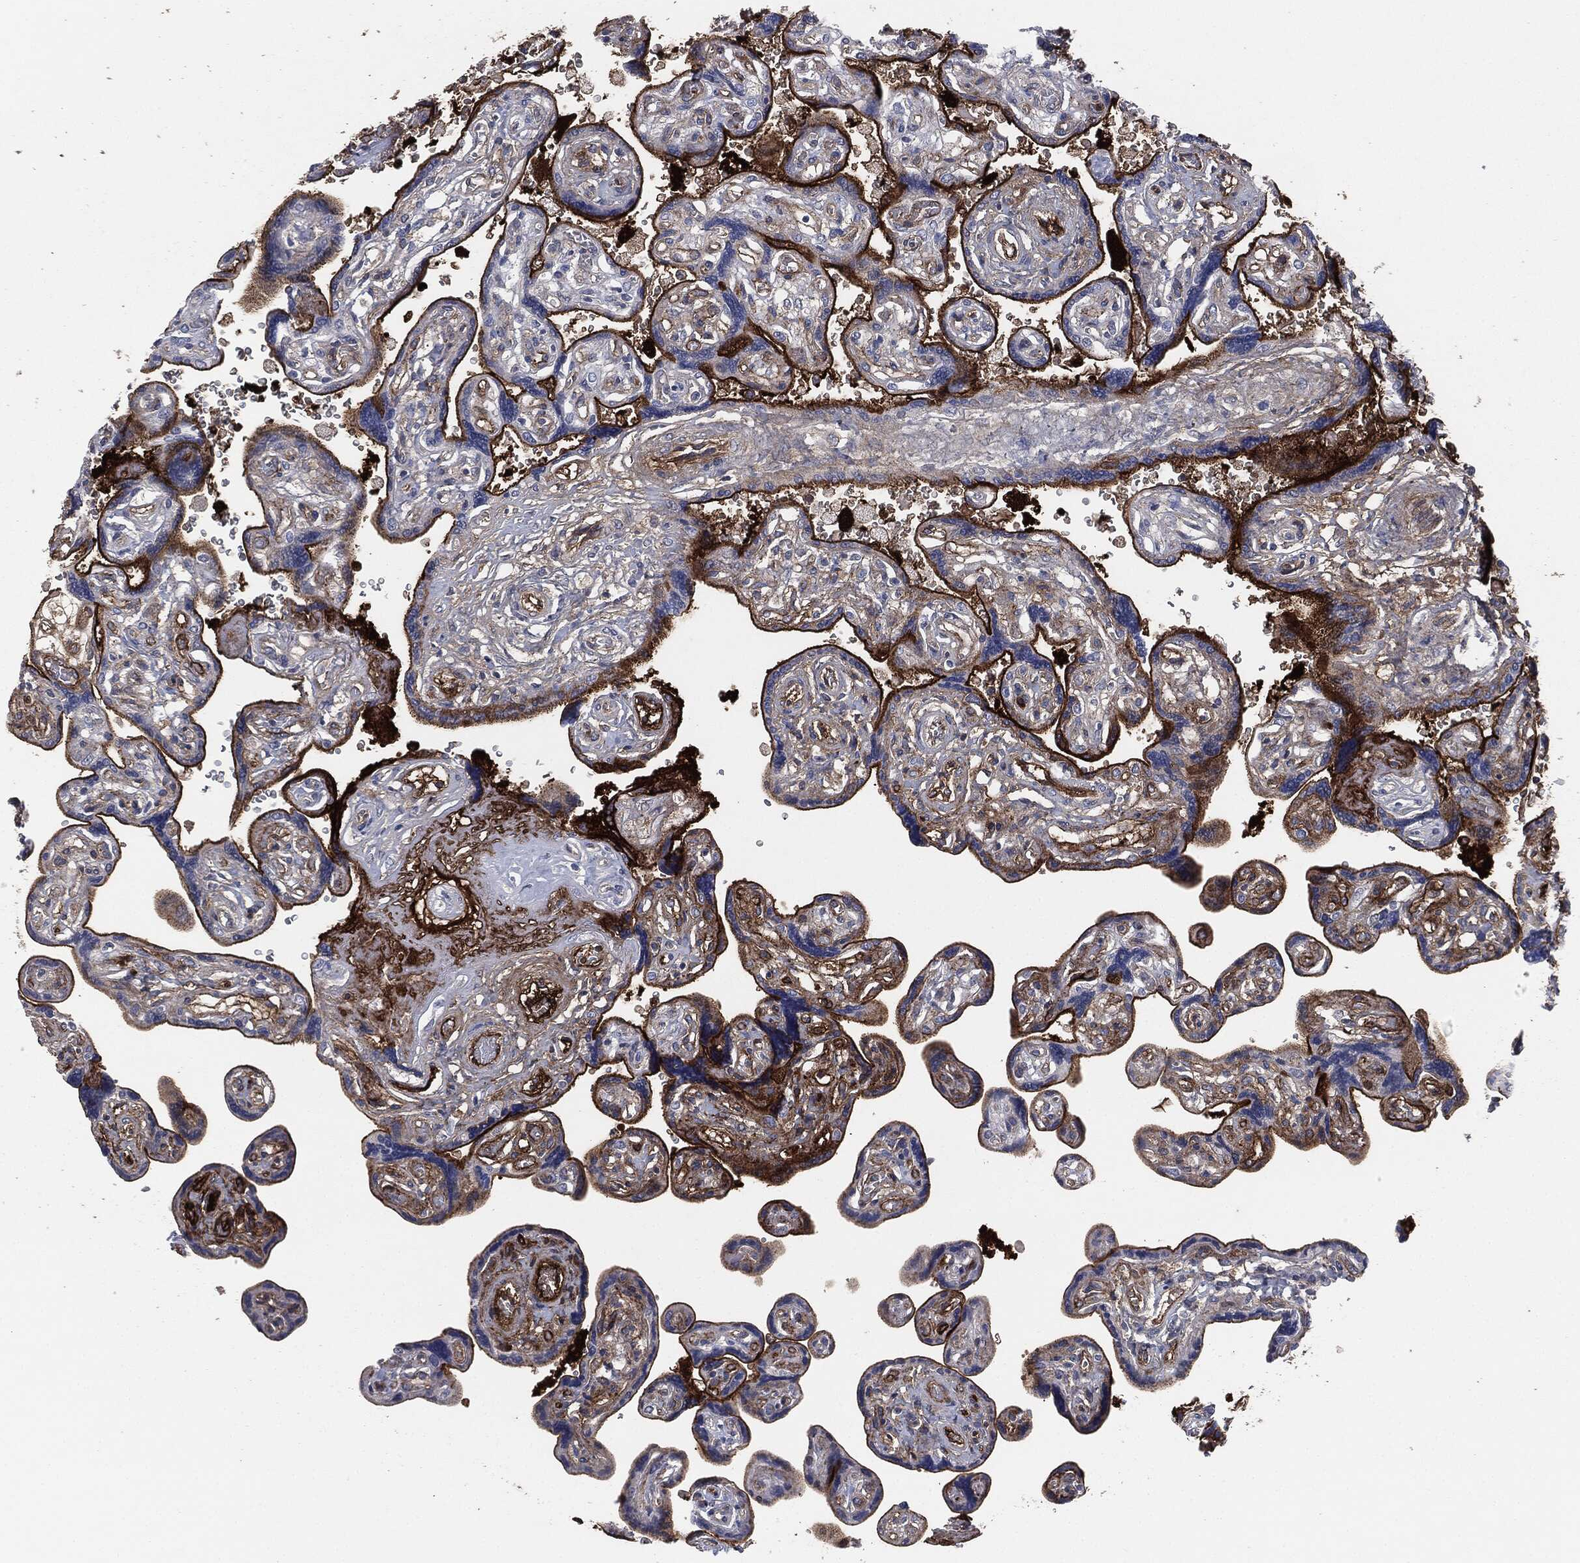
{"staining": {"intensity": "negative", "quantity": "none", "location": "none"}, "tissue": "placenta", "cell_type": "Decidual cells", "image_type": "normal", "snomed": [{"axis": "morphology", "description": "Normal tissue, NOS"}, {"axis": "topography", "description": "Placenta"}], "caption": "Unremarkable placenta was stained to show a protein in brown. There is no significant staining in decidual cells. (Immunohistochemistry, brightfield microscopy, high magnification).", "gene": "APOB", "patient": {"sex": "female", "age": 32}}